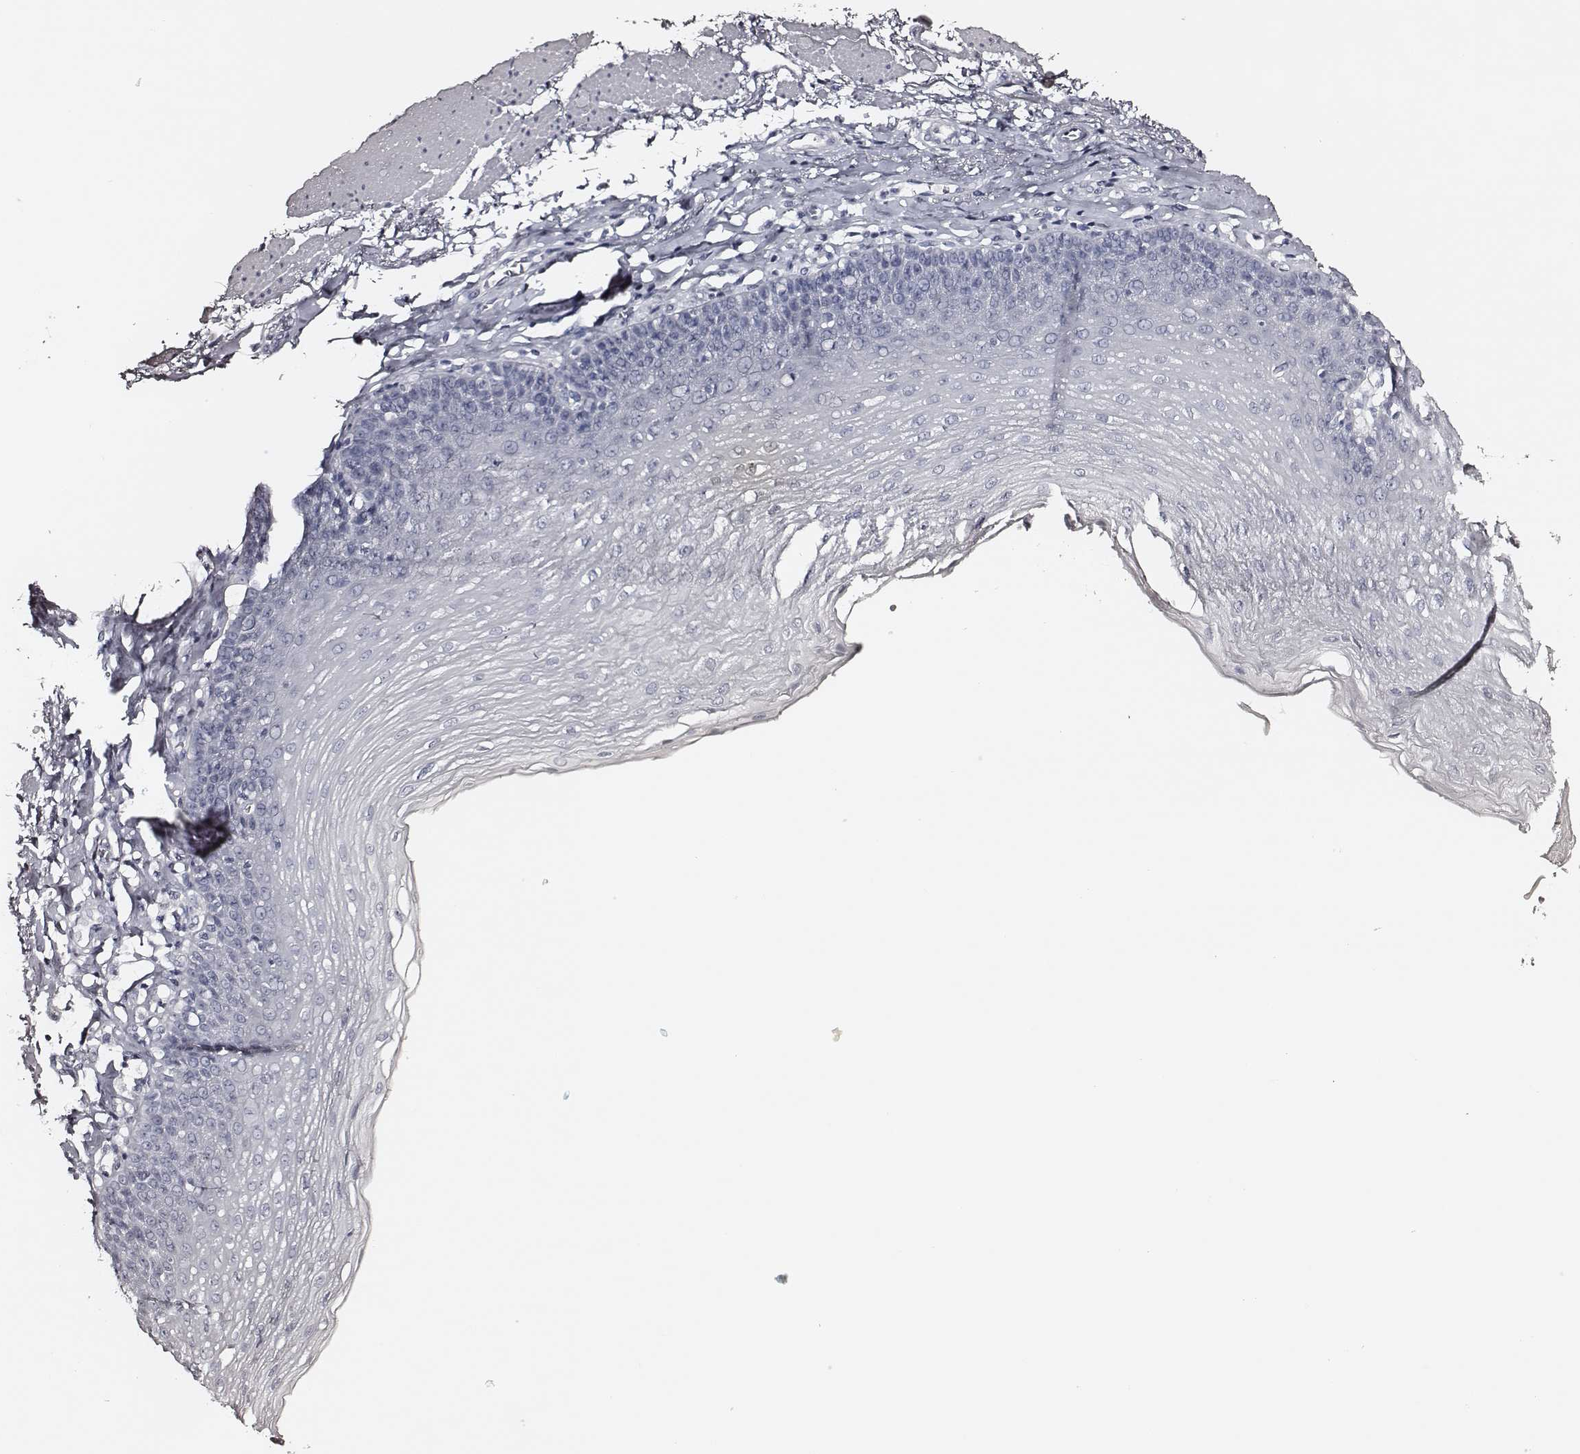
{"staining": {"intensity": "negative", "quantity": "none", "location": "none"}, "tissue": "esophagus", "cell_type": "Squamous epithelial cells", "image_type": "normal", "snomed": [{"axis": "morphology", "description": "Normal tissue, NOS"}, {"axis": "topography", "description": "Esophagus"}], "caption": "High magnification brightfield microscopy of unremarkable esophagus stained with DAB (brown) and counterstained with hematoxylin (blue): squamous epithelial cells show no significant expression. (Brightfield microscopy of DAB (3,3'-diaminobenzidine) immunohistochemistry at high magnification).", "gene": "DPEP1", "patient": {"sex": "female", "age": 81}}